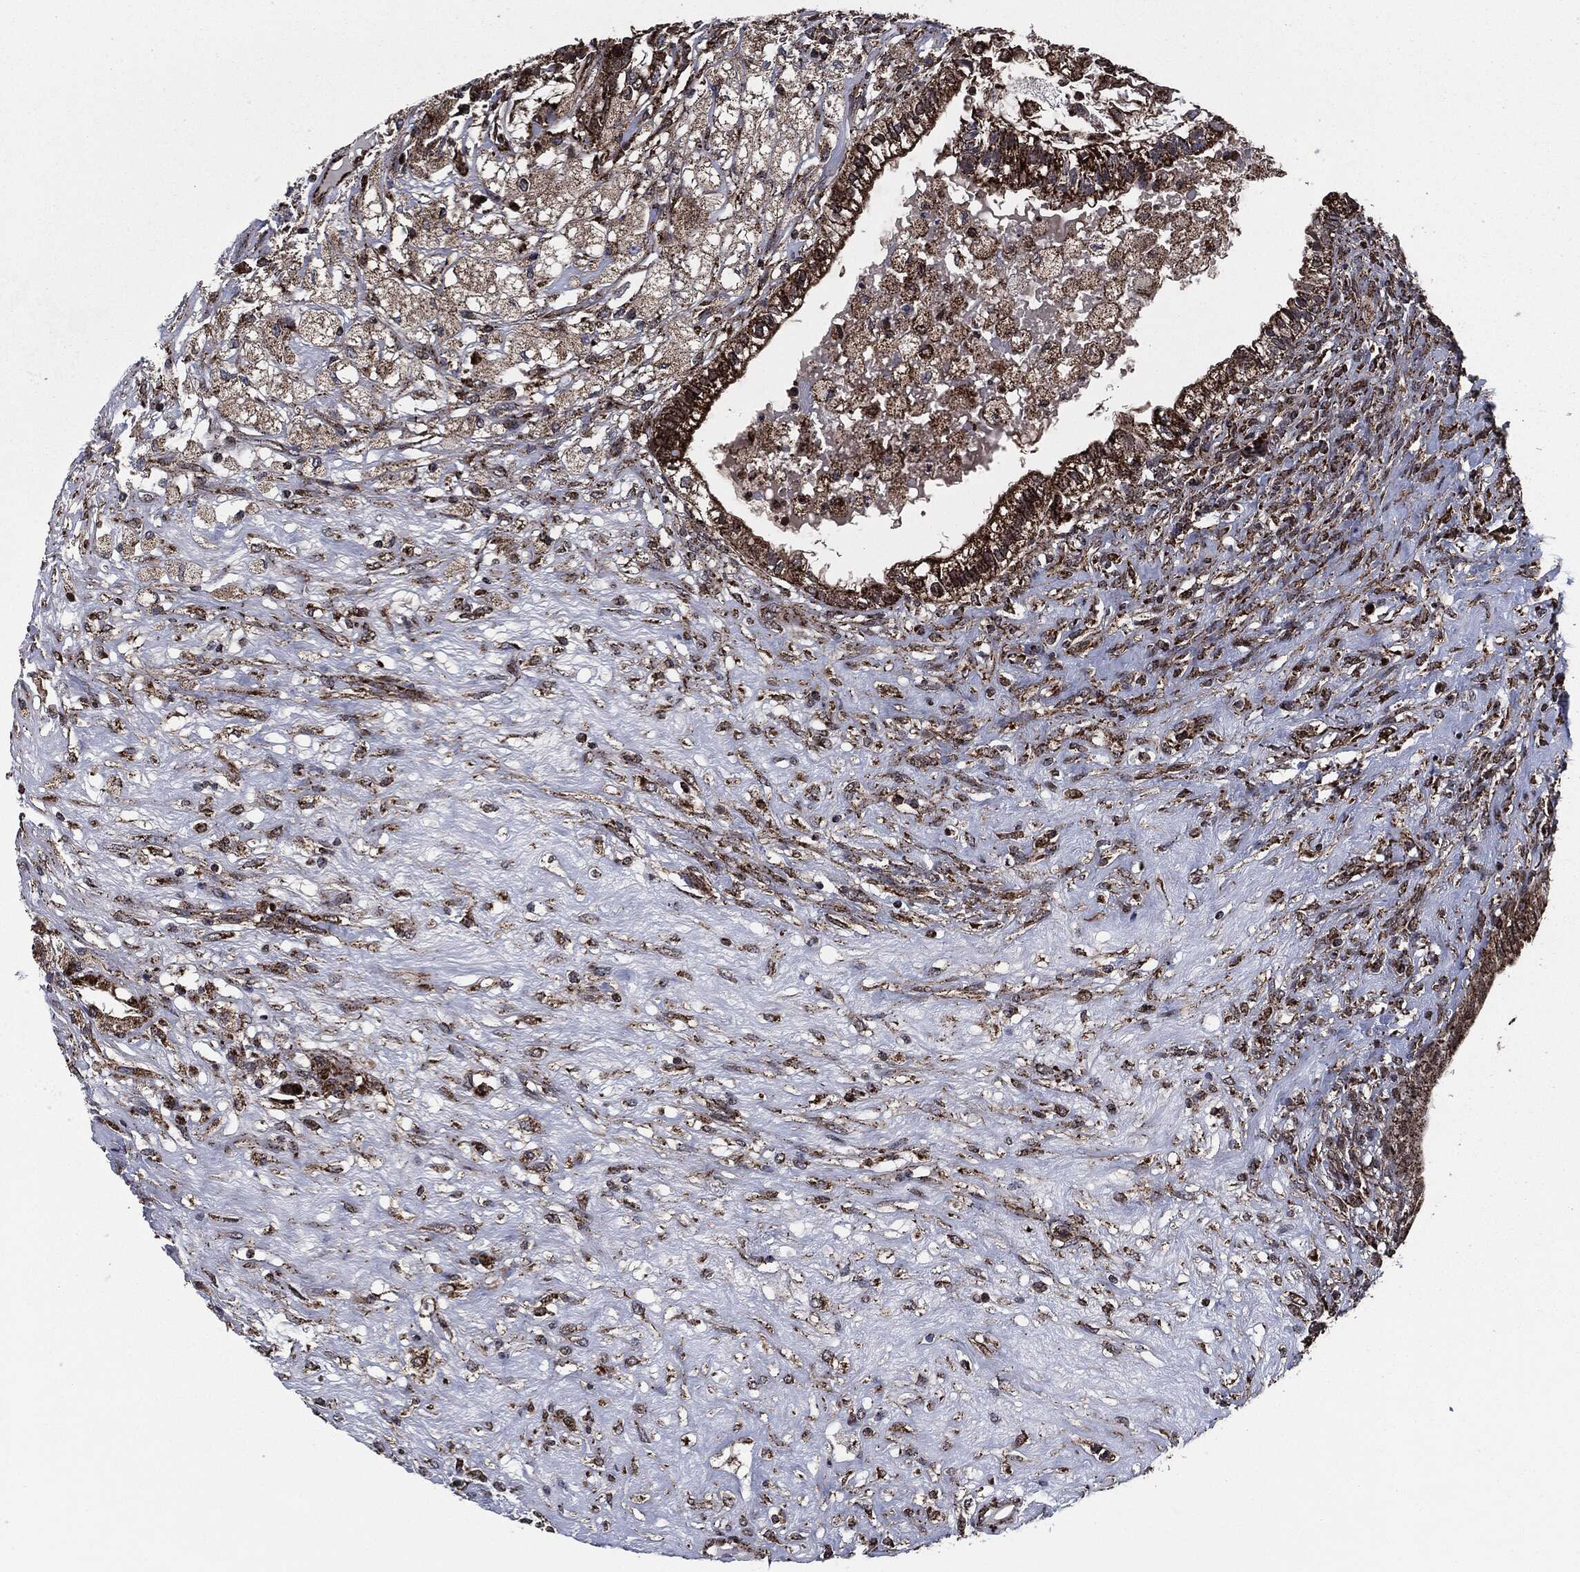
{"staining": {"intensity": "strong", "quantity": "25%-75%", "location": "cytoplasmic/membranous"}, "tissue": "testis cancer", "cell_type": "Tumor cells", "image_type": "cancer", "snomed": [{"axis": "morphology", "description": "Seminoma, NOS"}, {"axis": "morphology", "description": "Carcinoma, Embryonal, NOS"}, {"axis": "topography", "description": "Testis"}], "caption": "Brown immunohistochemical staining in human testis cancer reveals strong cytoplasmic/membranous expression in approximately 25%-75% of tumor cells.", "gene": "FH", "patient": {"sex": "male", "age": 41}}